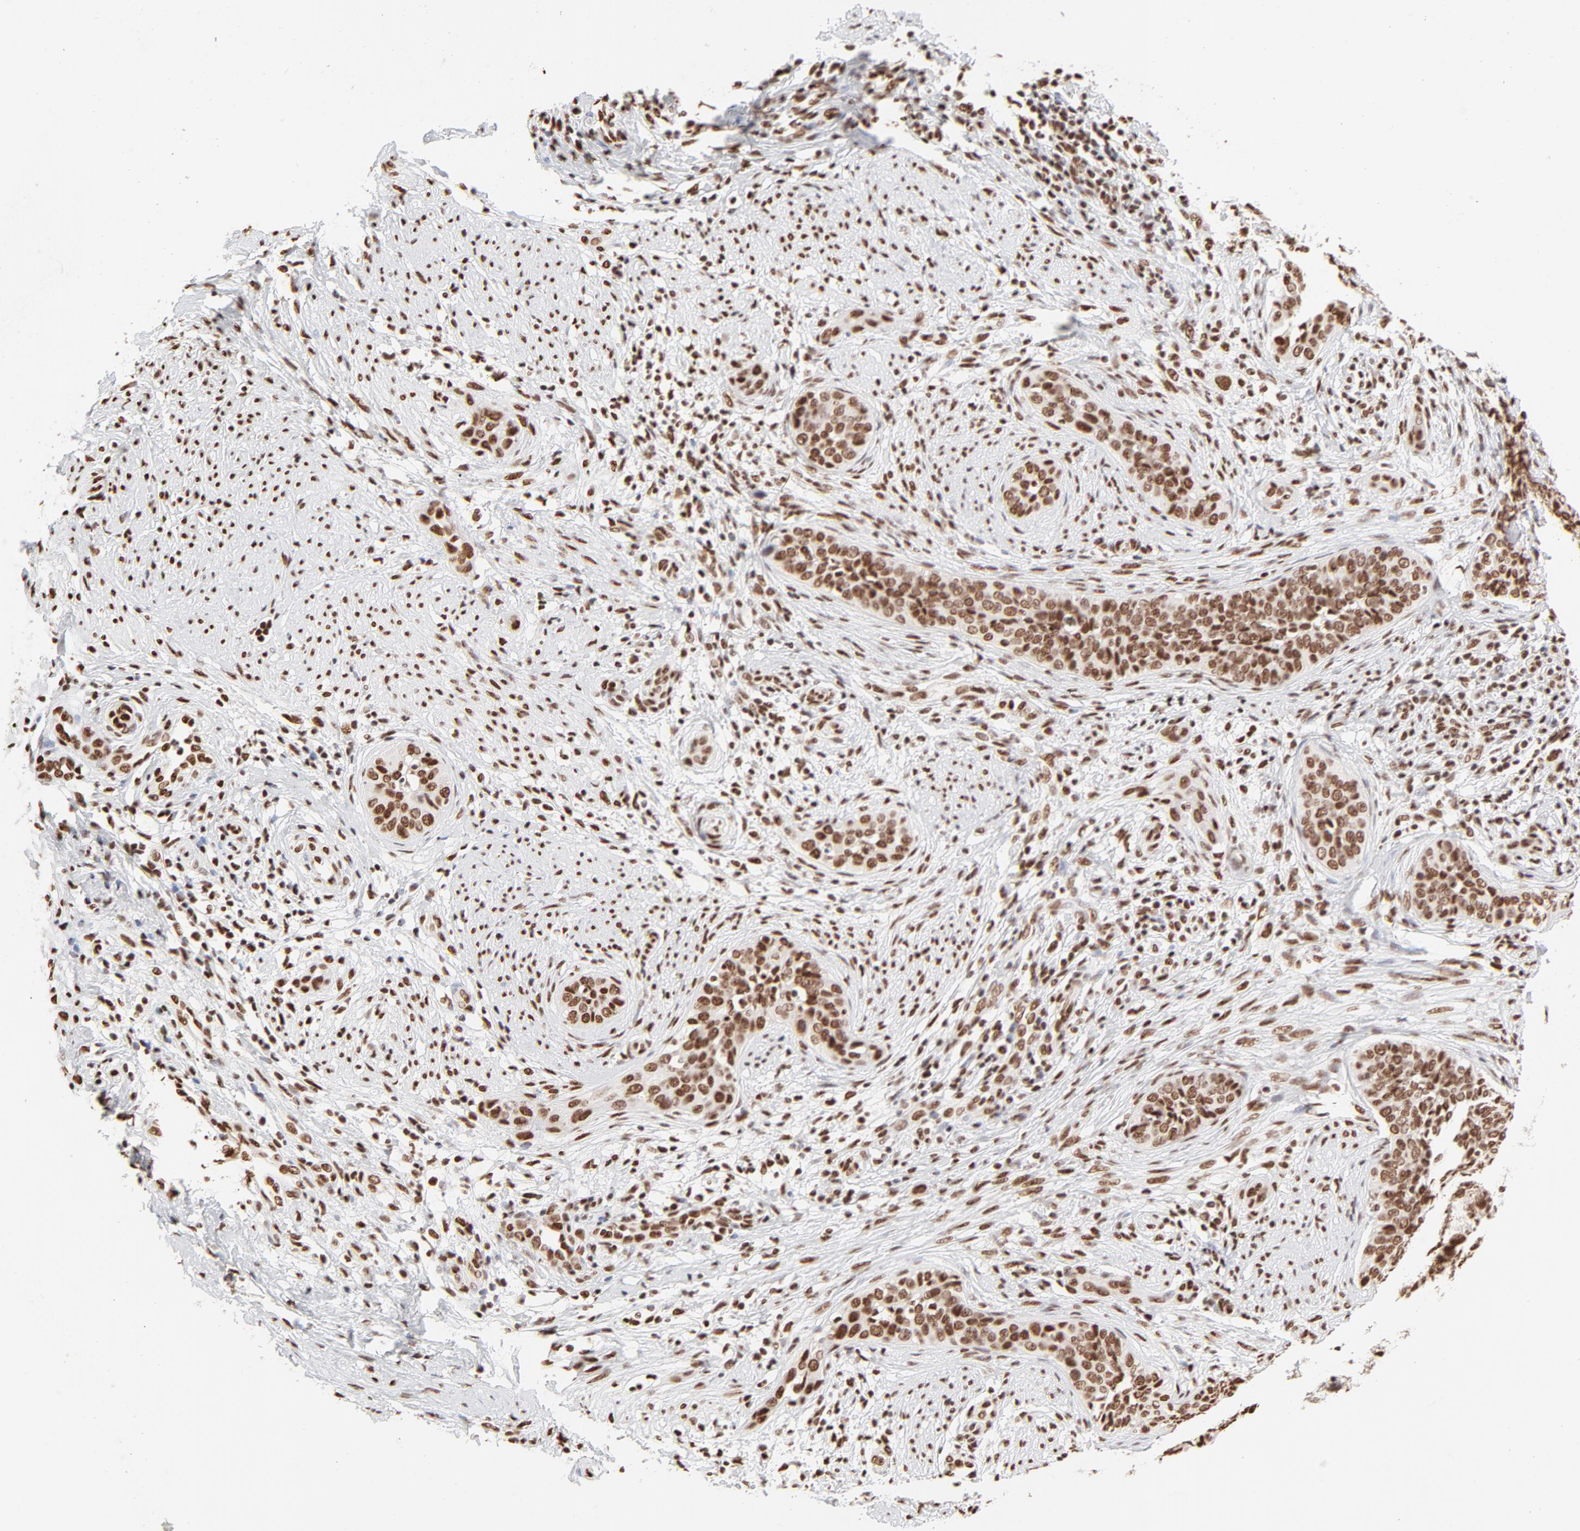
{"staining": {"intensity": "moderate", "quantity": ">75%", "location": "nuclear"}, "tissue": "cervical cancer", "cell_type": "Tumor cells", "image_type": "cancer", "snomed": [{"axis": "morphology", "description": "Squamous cell carcinoma, NOS"}, {"axis": "topography", "description": "Cervix"}], "caption": "Immunohistochemistry (IHC) micrograph of neoplastic tissue: human cervical cancer stained using immunohistochemistry (IHC) exhibits medium levels of moderate protein expression localized specifically in the nuclear of tumor cells, appearing as a nuclear brown color.", "gene": "TARDBP", "patient": {"sex": "female", "age": 31}}